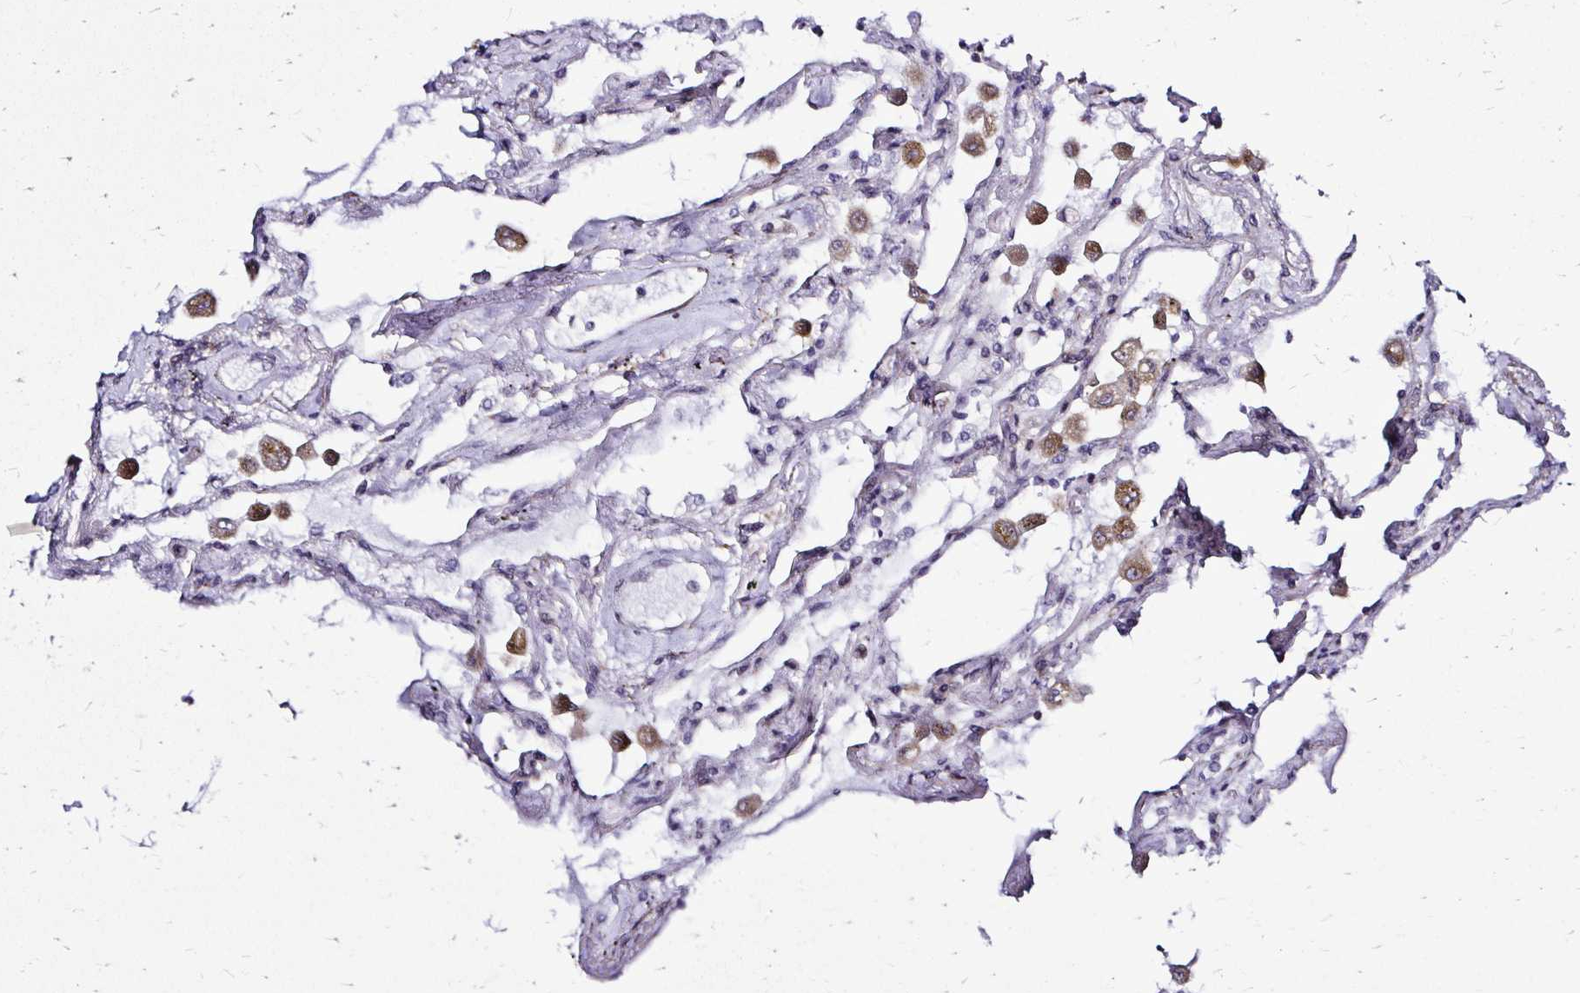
{"staining": {"intensity": "moderate", "quantity": ">75%", "location": "cytoplasmic/membranous,nuclear"}, "tissue": "lung", "cell_type": "Alveolar cells", "image_type": "normal", "snomed": [{"axis": "morphology", "description": "Normal tissue, NOS"}, {"axis": "morphology", "description": "Adenocarcinoma, NOS"}, {"axis": "topography", "description": "Cartilage tissue"}, {"axis": "topography", "description": "Lung"}], "caption": "Protein expression analysis of normal human lung reveals moderate cytoplasmic/membranous,nuclear positivity in approximately >75% of alveolar cells. The staining is performed using DAB brown chromogen to label protein expression. The nuclei are counter-stained blue using hematoxylin.", "gene": "FMR1", "patient": {"sex": "female", "age": 67}}